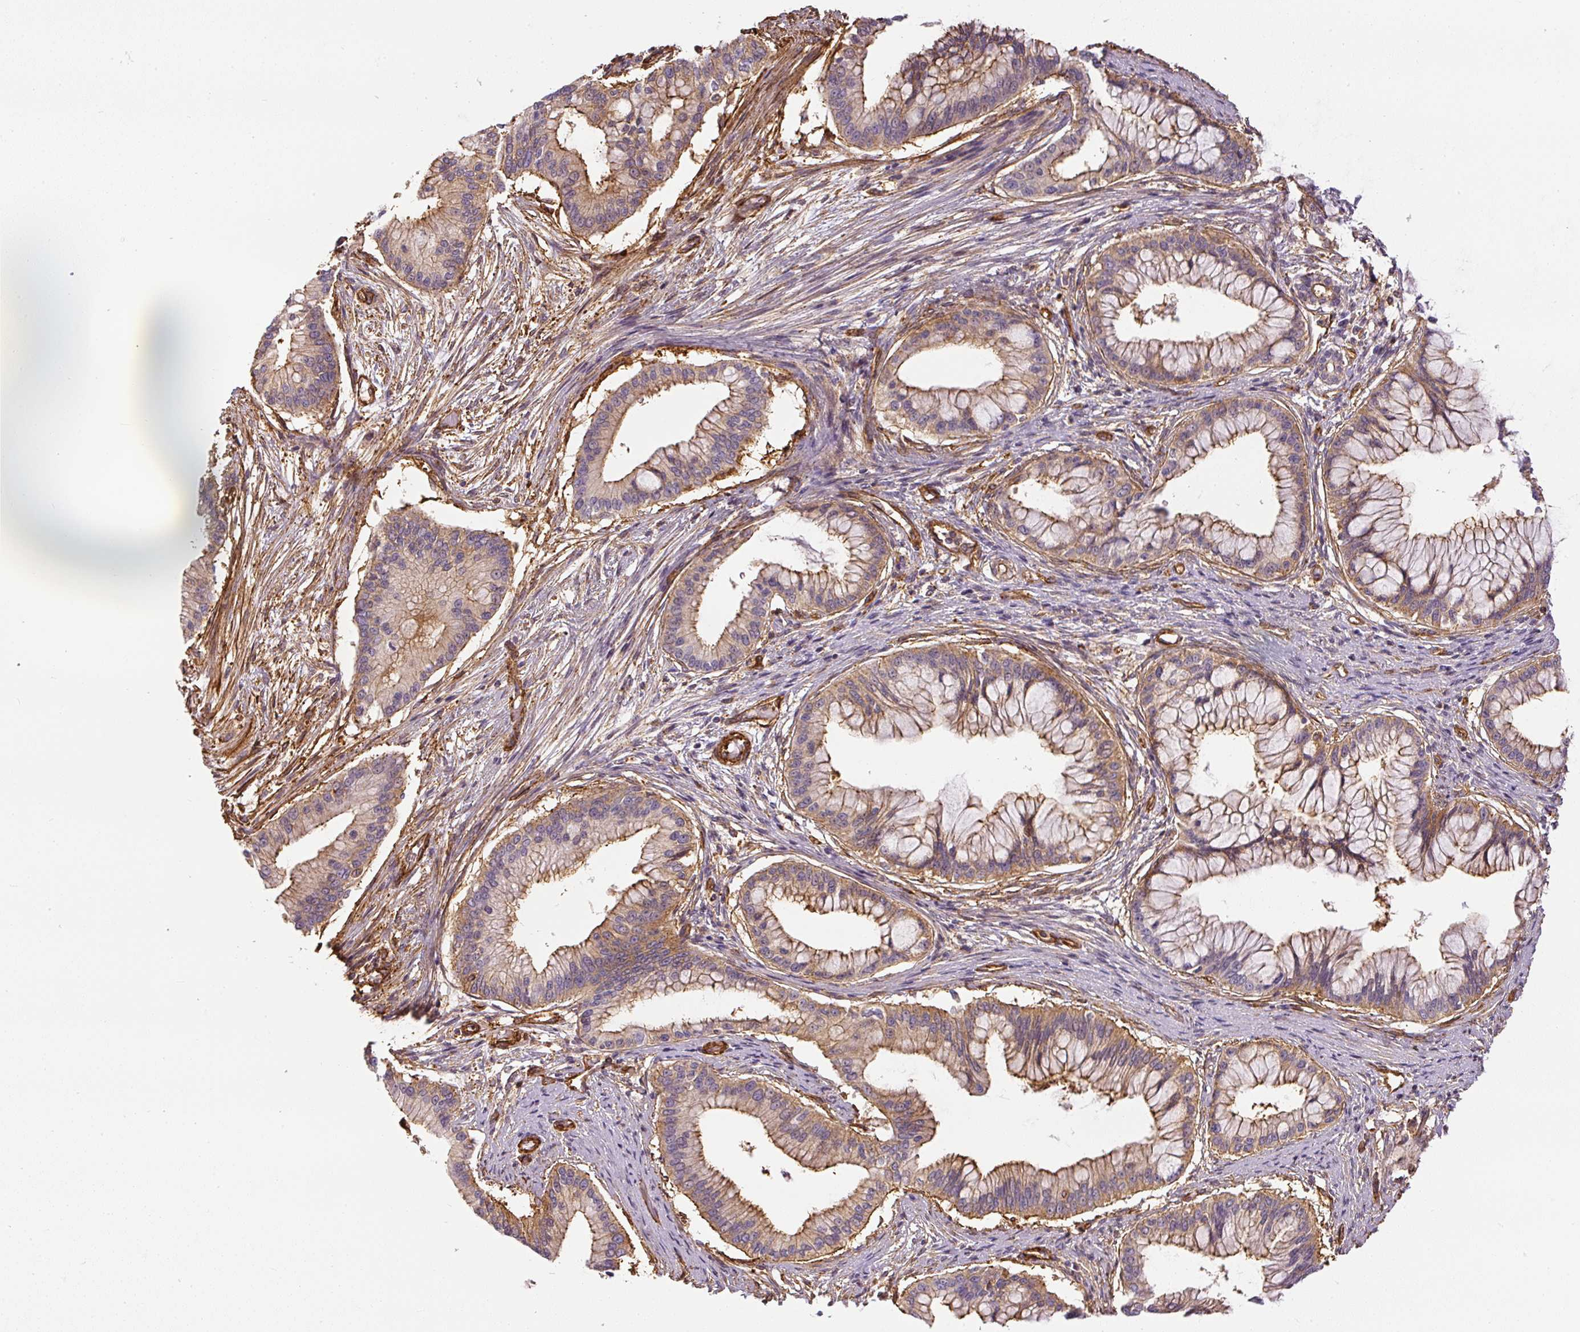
{"staining": {"intensity": "moderate", "quantity": ">75%", "location": "cytoplasmic/membranous"}, "tissue": "pancreatic cancer", "cell_type": "Tumor cells", "image_type": "cancer", "snomed": [{"axis": "morphology", "description": "Adenocarcinoma, NOS"}, {"axis": "topography", "description": "Pancreas"}], "caption": "About >75% of tumor cells in human adenocarcinoma (pancreatic) display moderate cytoplasmic/membranous protein expression as visualized by brown immunohistochemical staining.", "gene": "MYL12A", "patient": {"sex": "male", "age": 46}}